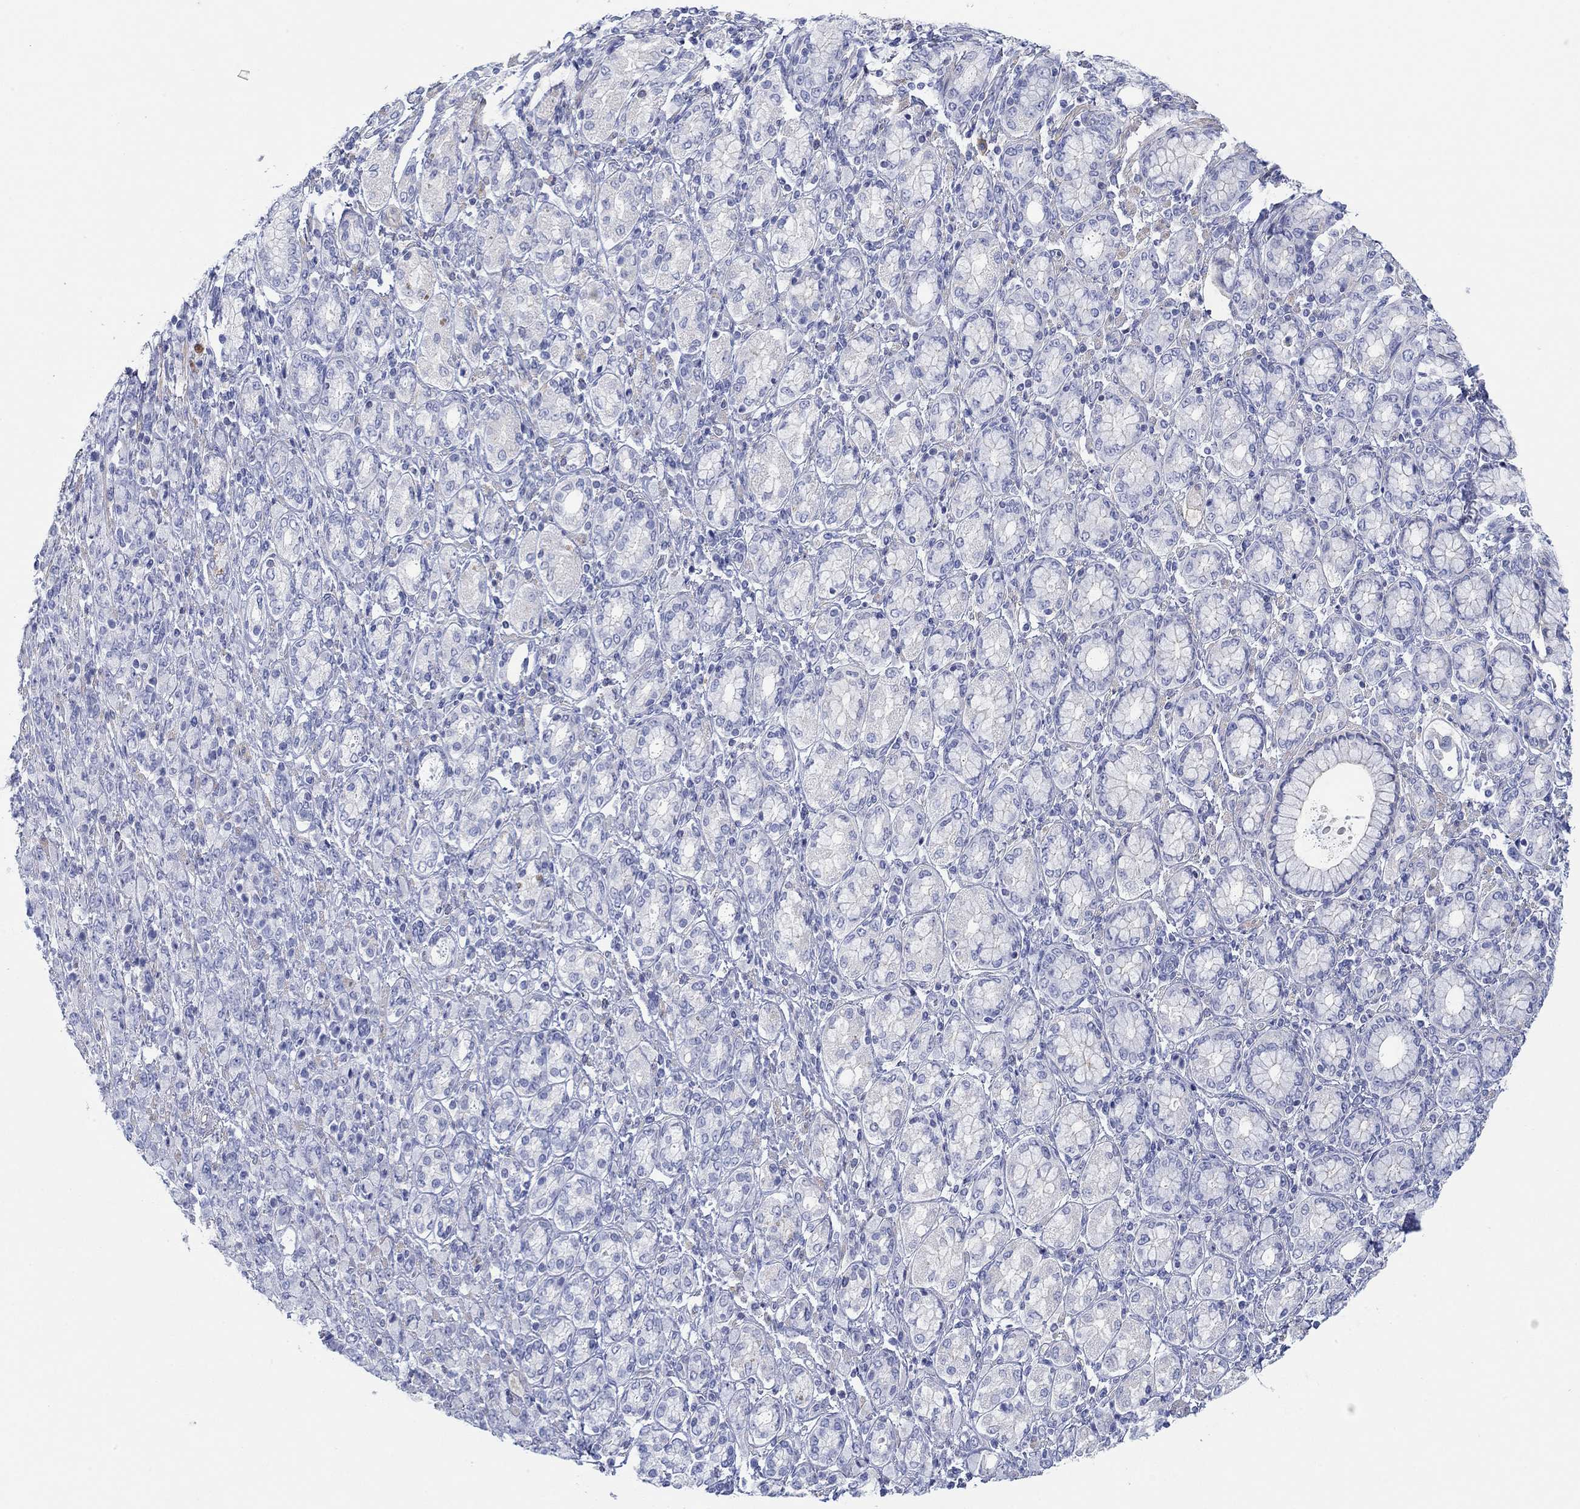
{"staining": {"intensity": "negative", "quantity": "none", "location": "none"}, "tissue": "stomach cancer", "cell_type": "Tumor cells", "image_type": "cancer", "snomed": [{"axis": "morphology", "description": "Normal tissue, NOS"}, {"axis": "morphology", "description": "Adenocarcinoma, NOS"}, {"axis": "topography", "description": "Stomach"}], "caption": "This is an IHC micrograph of human adenocarcinoma (stomach). There is no positivity in tumor cells.", "gene": "PPIL6", "patient": {"sex": "female", "age": 79}}